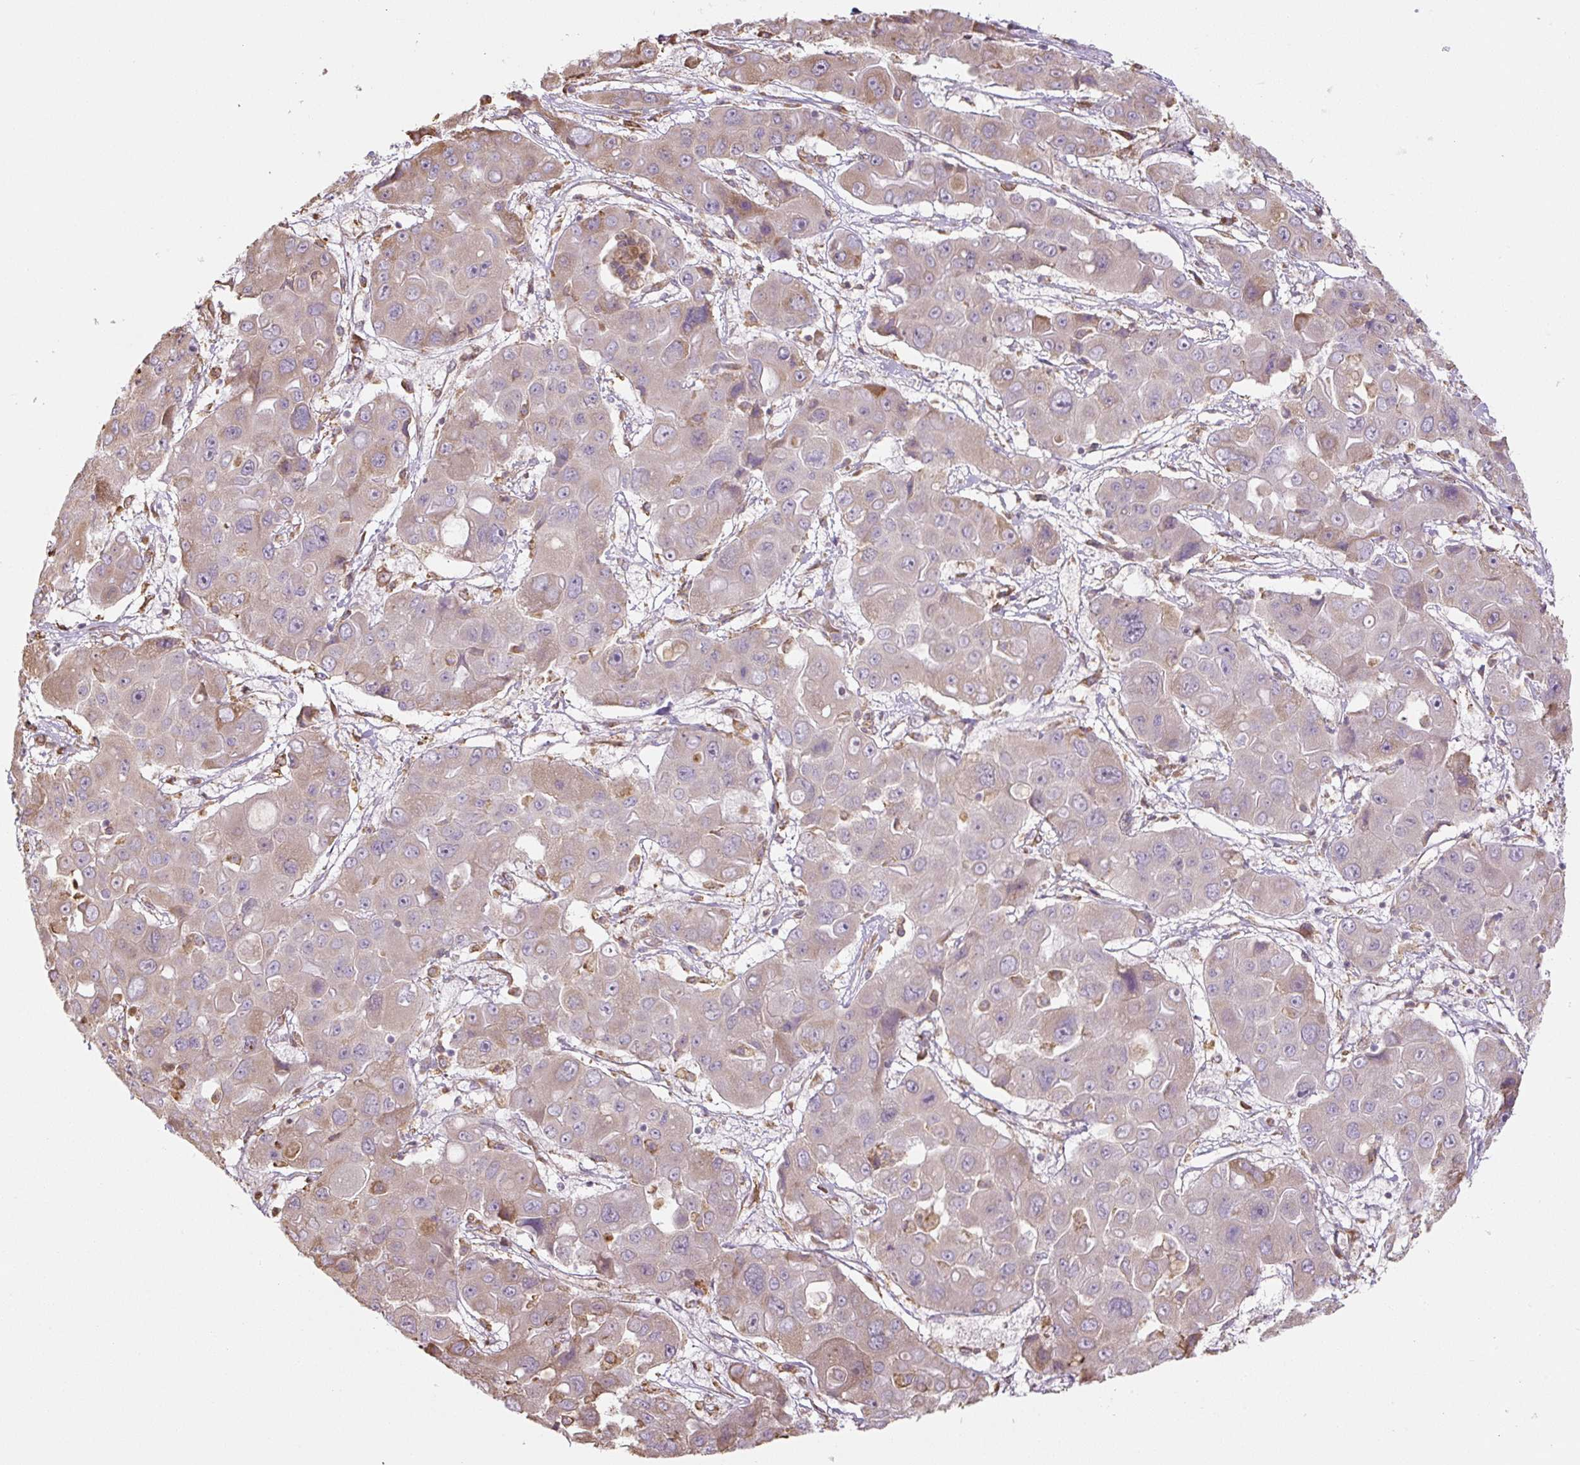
{"staining": {"intensity": "weak", "quantity": "<25%", "location": "cytoplasmic/membranous"}, "tissue": "liver cancer", "cell_type": "Tumor cells", "image_type": "cancer", "snomed": [{"axis": "morphology", "description": "Cholangiocarcinoma"}, {"axis": "topography", "description": "Liver"}], "caption": "Immunohistochemistry of human liver cancer displays no positivity in tumor cells. (Brightfield microscopy of DAB (3,3'-diaminobenzidine) immunohistochemistry (IHC) at high magnification).", "gene": "RASA1", "patient": {"sex": "male", "age": 67}}